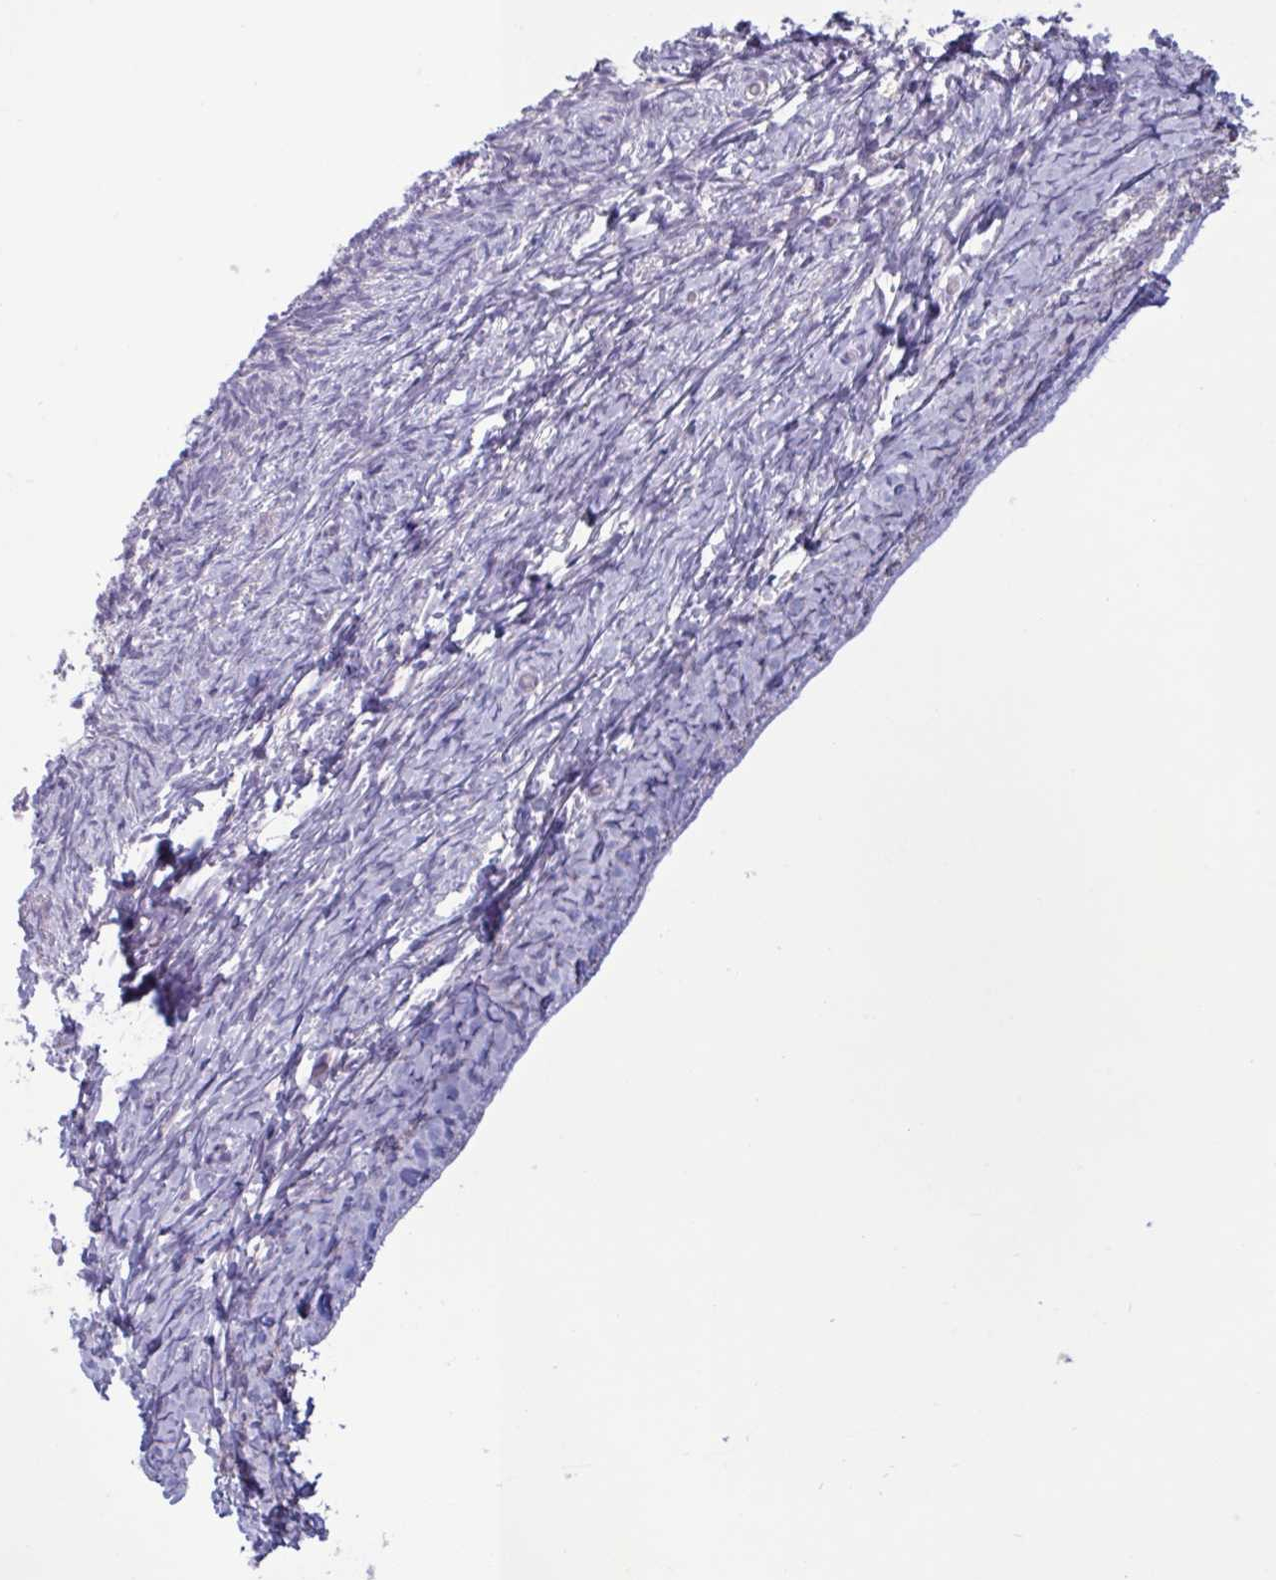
{"staining": {"intensity": "negative", "quantity": "none", "location": "none"}, "tissue": "ovary", "cell_type": "Follicle cells", "image_type": "normal", "snomed": [{"axis": "morphology", "description": "Normal tissue, NOS"}, {"axis": "topography", "description": "Ovary"}], "caption": "High power microscopy image of an immunohistochemistry micrograph of normal ovary, revealing no significant staining in follicle cells. (Brightfield microscopy of DAB immunohistochemistry (IHC) at high magnification).", "gene": "OR1L3", "patient": {"sex": "female", "age": 39}}